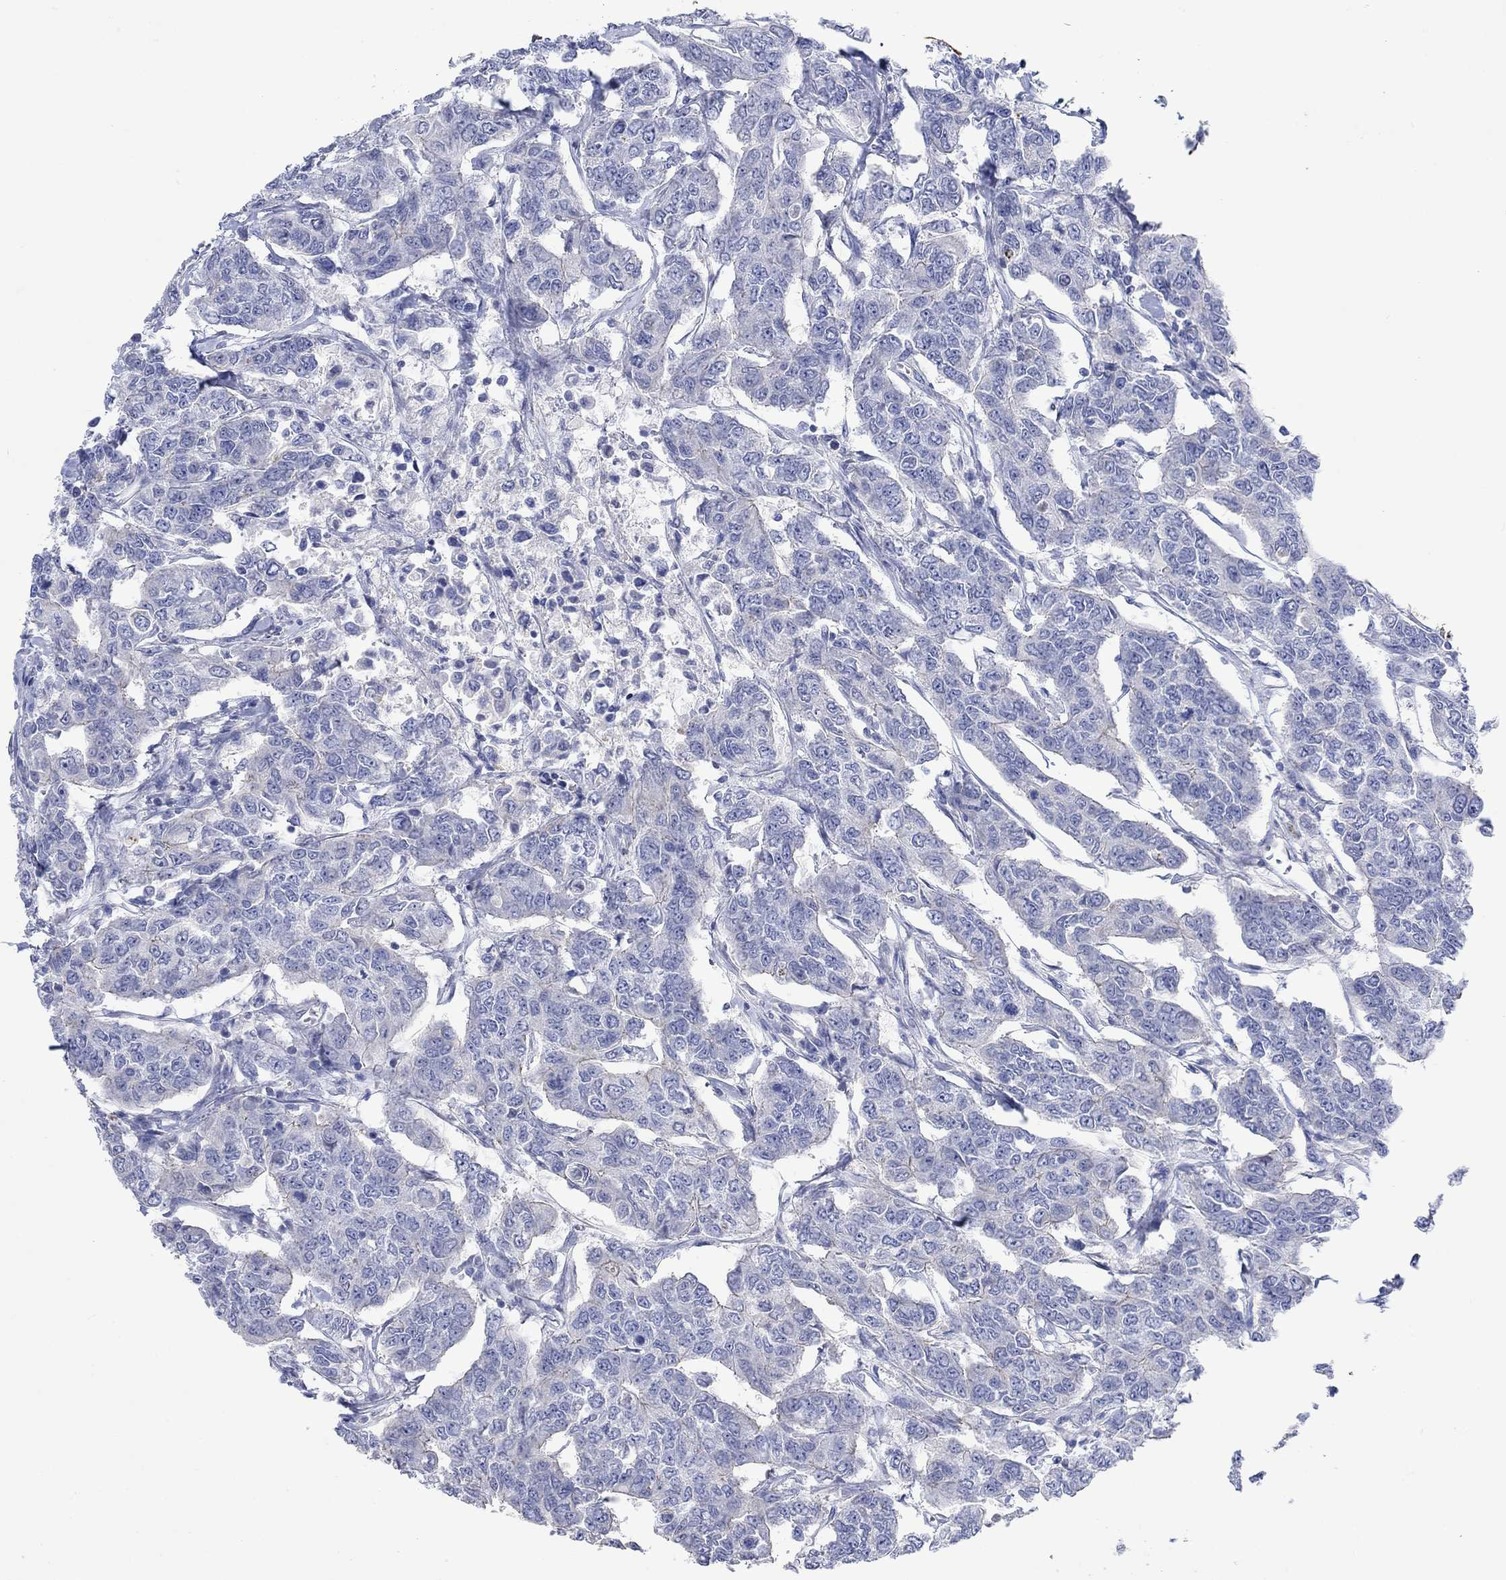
{"staining": {"intensity": "negative", "quantity": "none", "location": "none"}, "tissue": "breast cancer", "cell_type": "Tumor cells", "image_type": "cancer", "snomed": [{"axis": "morphology", "description": "Duct carcinoma"}, {"axis": "topography", "description": "Breast"}], "caption": "Invasive ductal carcinoma (breast) was stained to show a protein in brown. There is no significant positivity in tumor cells. Brightfield microscopy of immunohistochemistry stained with DAB (brown) and hematoxylin (blue), captured at high magnification.", "gene": "AGRP", "patient": {"sex": "female", "age": 88}}